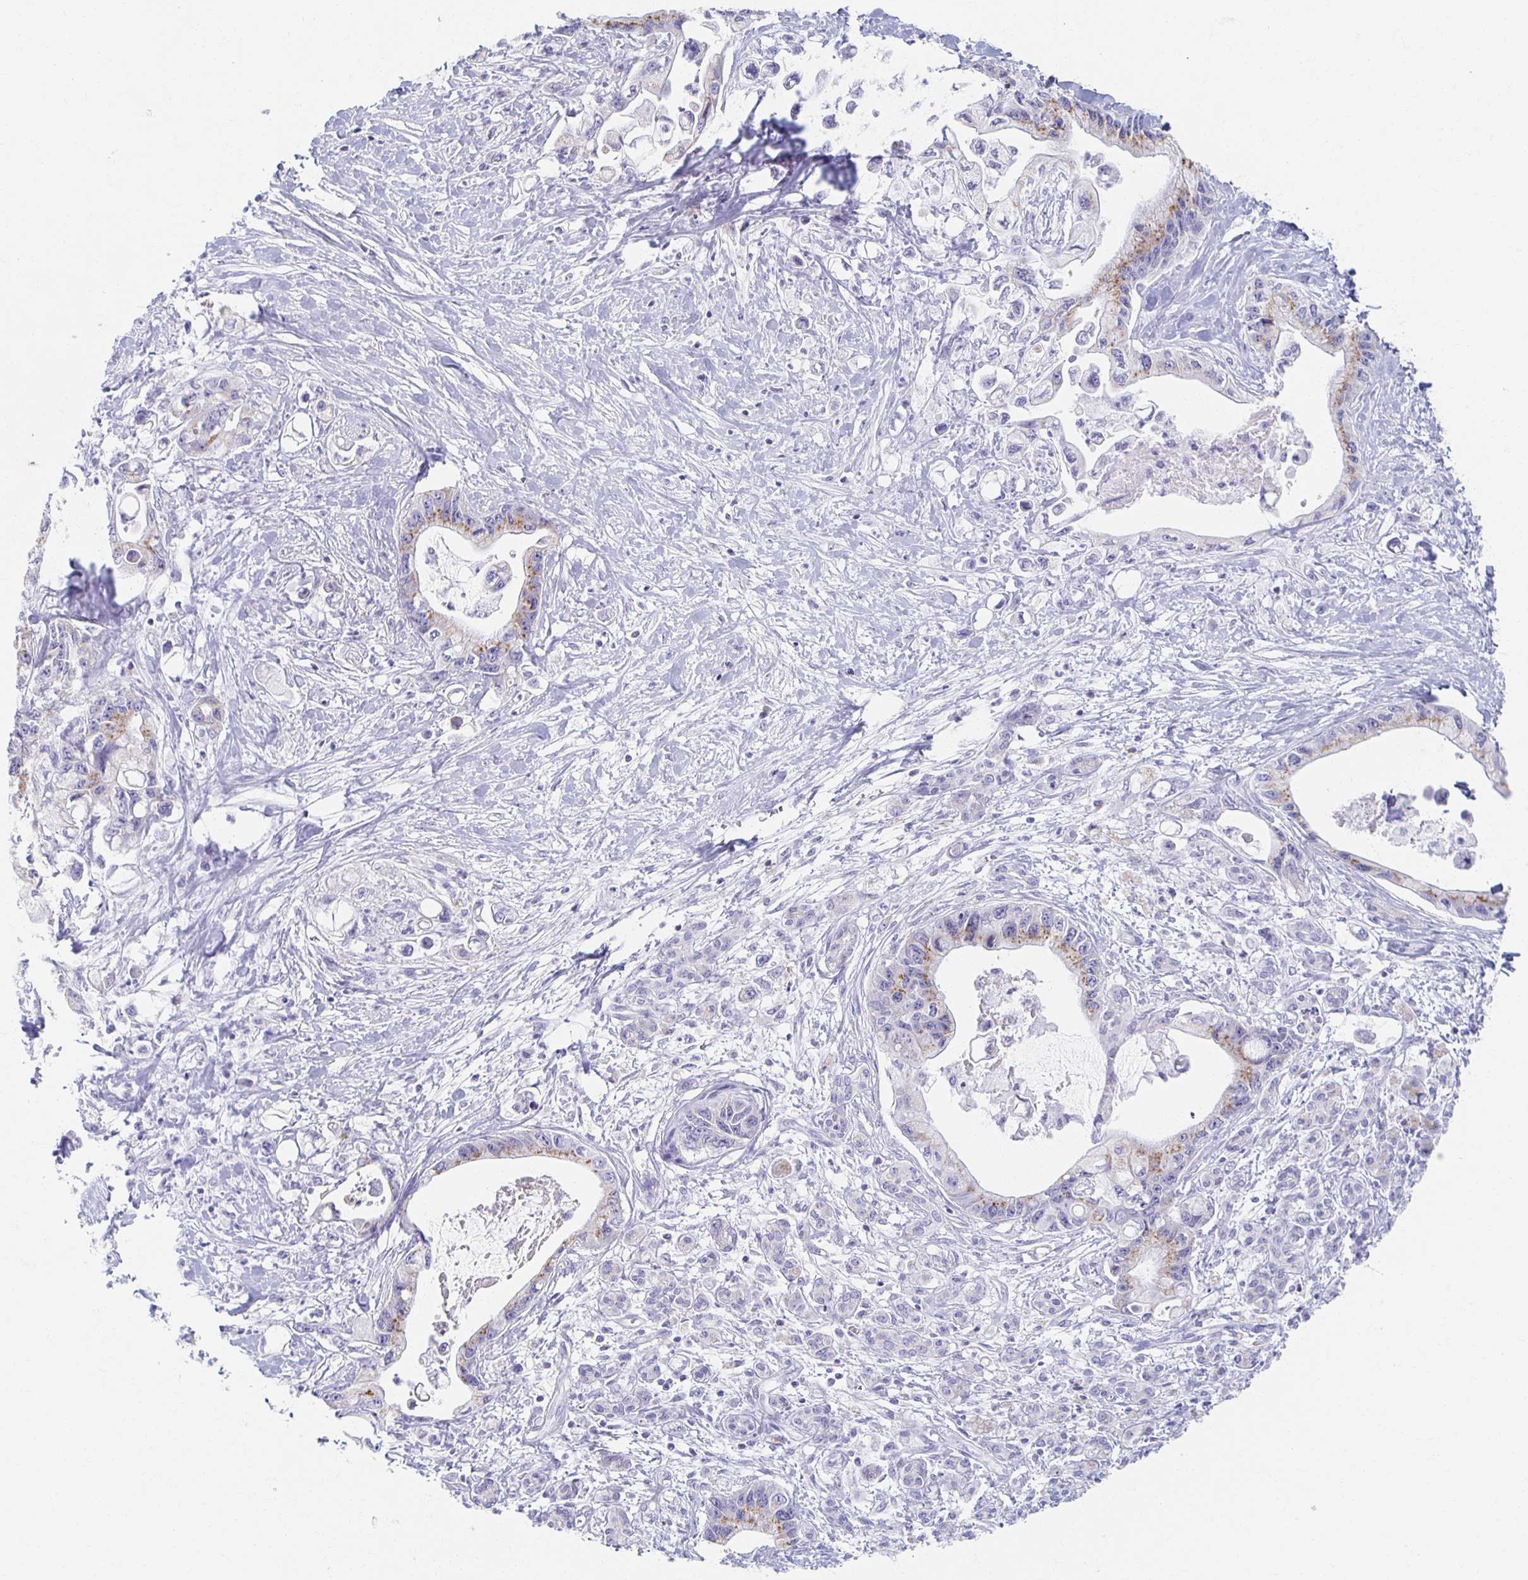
{"staining": {"intensity": "moderate", "quantity": "25%-75%", "location": "cytoplasmic/membranous"}, "tissue": "pancreatic cancer", "cell_type": "Tumor cells", "image_type": "cancer", "snomed": [{"axis": "morphology", "description": "Adenocarcinoma, NOS"}, {"axis": "topography", "description": "Pancreas"}], "caption": "Moderate cytoplasmic/membranous protein positivity is seen in approximately 25%-75% of tumor cells in pancreatic cancer (adenocarcinoma).", "gene": "TEX44", "patient": {"sex": "male", "age": 61}}